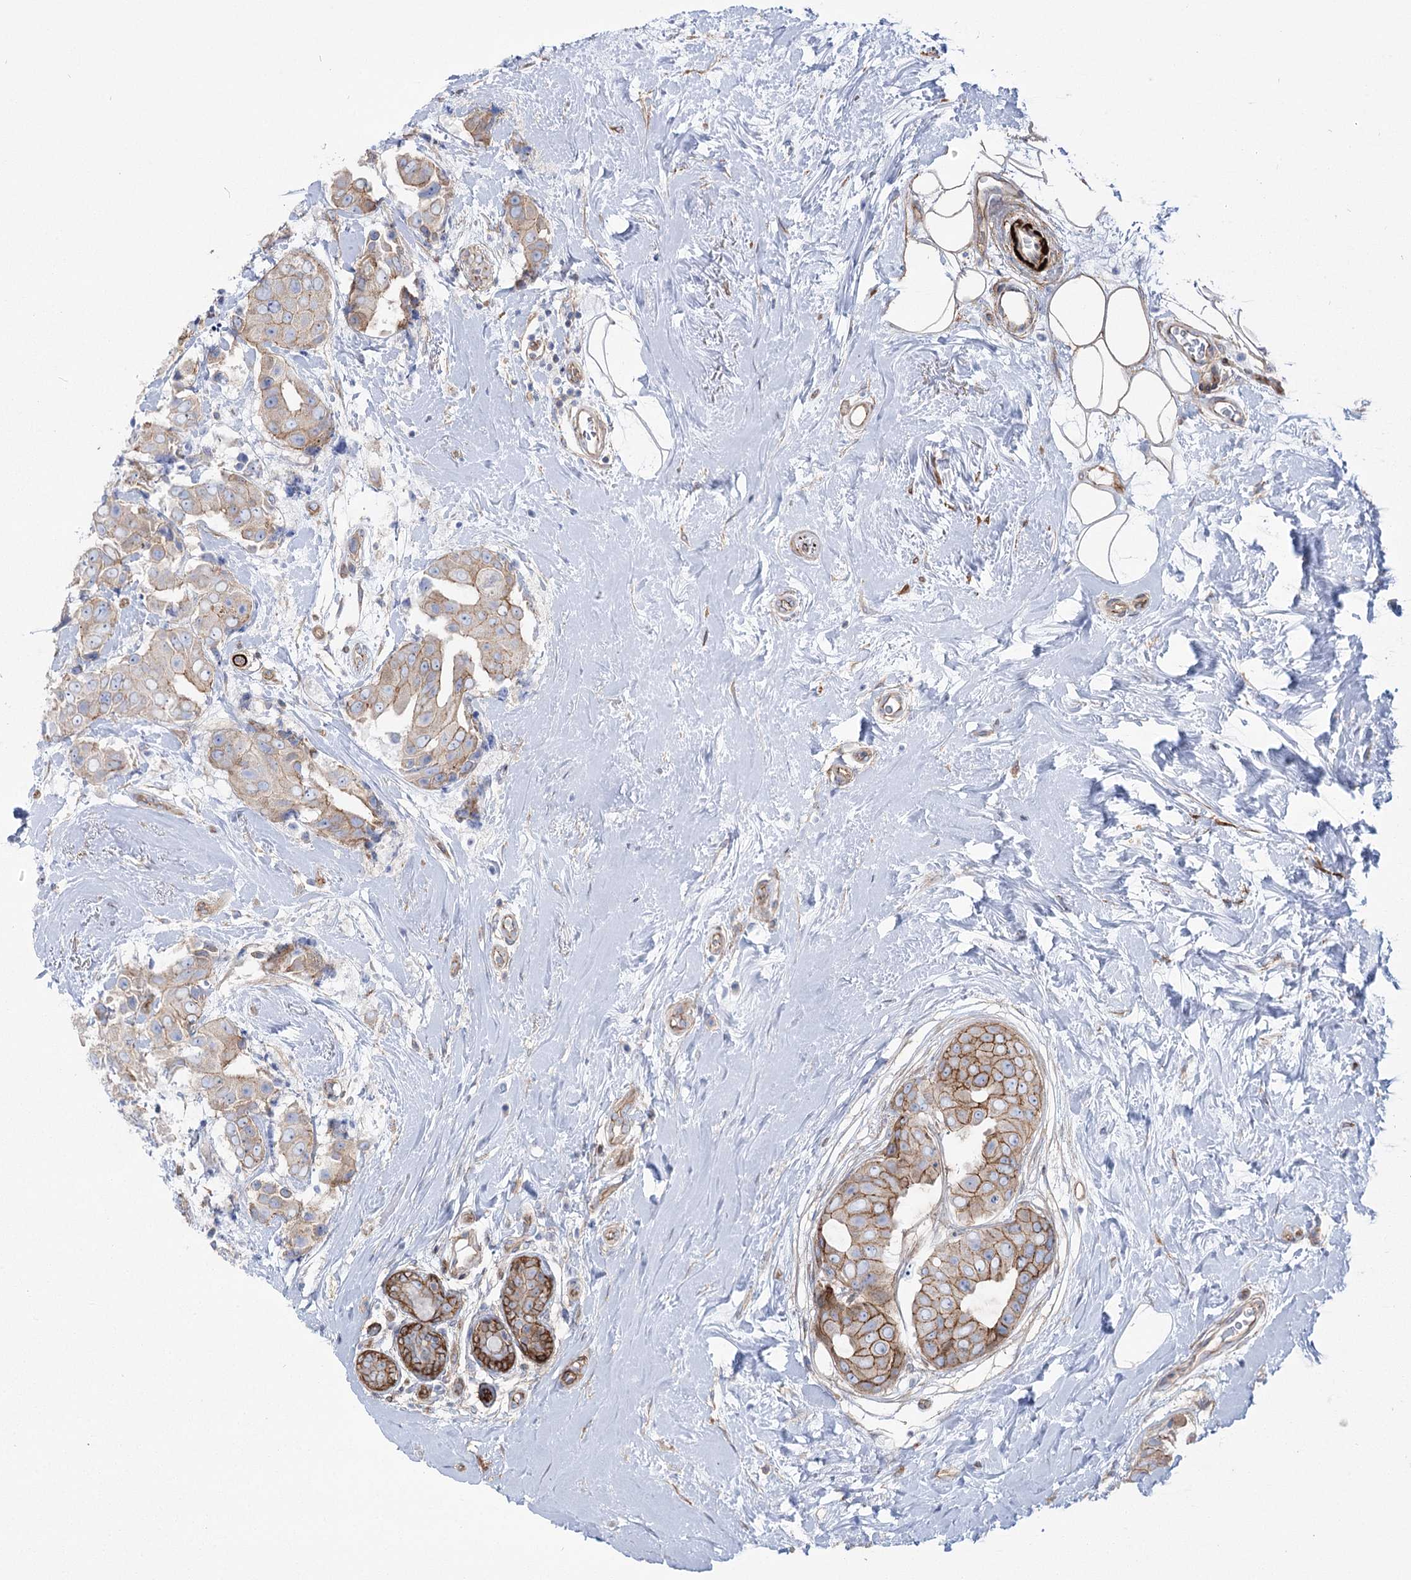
{"staining": {"intensity": "moderate", "quantity": "25%-75%", "location": "cytoplasmic/membranous"}, "tissue": "breast cancer", "cell_type": "Tumor cells", "image_type": "cancer", "snomed": [{"axis": "morphology", "description": "Normal tissue, NOS"}, {"axis": "morphology", "description": "Duct carcinoma"}, {"axis": "topography", "description": "Breast"}], "caption": "A histopathology image of human infiltrating ductal carcinoma (breast) stained for a protein shows moderate cytoplasmic/membranous brown staining in tumor cells.", "gene": "PLEKHA5", "patient": {"sex": "female", "age": 39}}